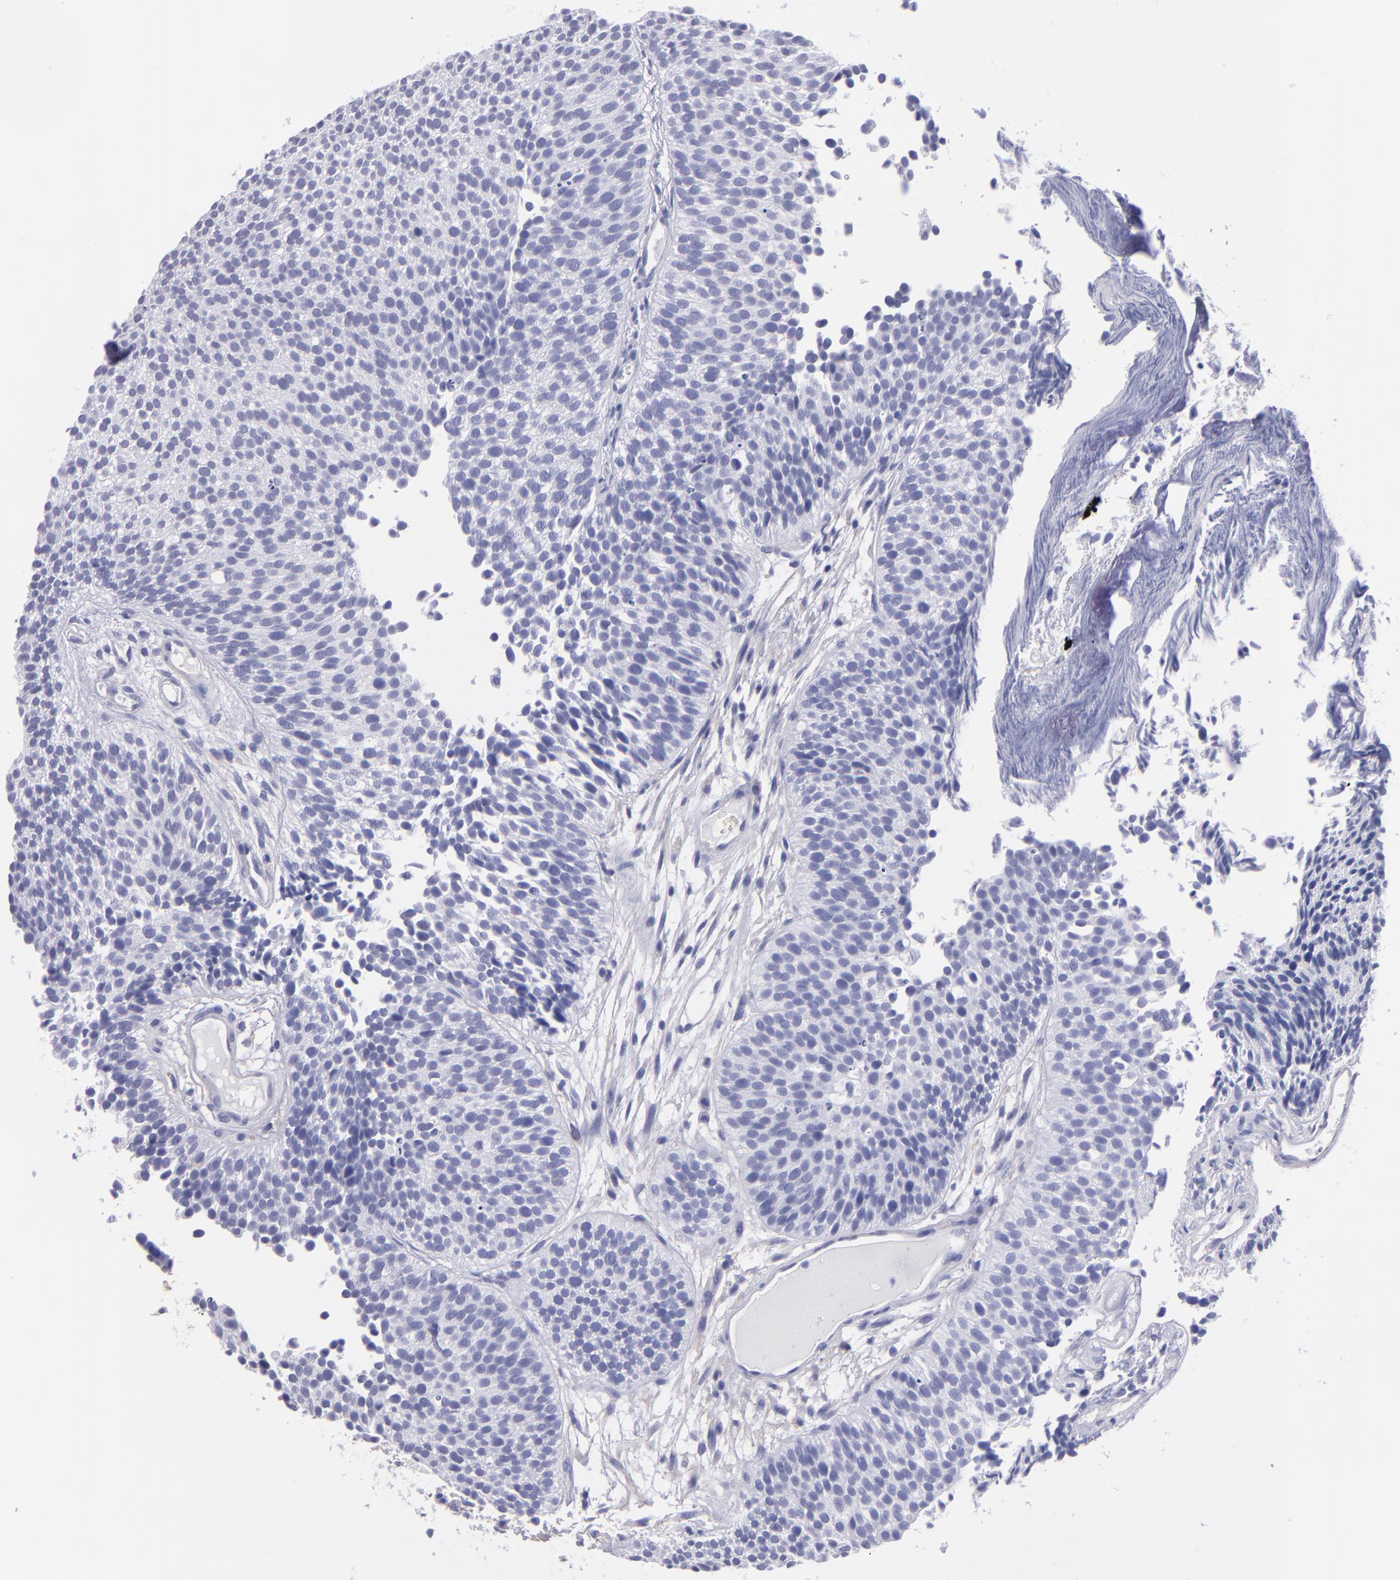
{"staining": {"intensity": "negative", "quantity": "none", "location": "none"}, "tissue": "urothelial cancer", "cell_type": "Tumor cells", "image_type": "cancer", "snomed": [{"axis": "morphology", "description": "Urothelial carcinoma, Low grade"}, {"axis": "topography", "description": "Urinary bladder"}], "caption": "Urothelial cancer stained for a protein using immunohistochemistry exhibits no staining tumor cells.", "gene": "TG", "patient": {"sex": "male", "age": 84}}